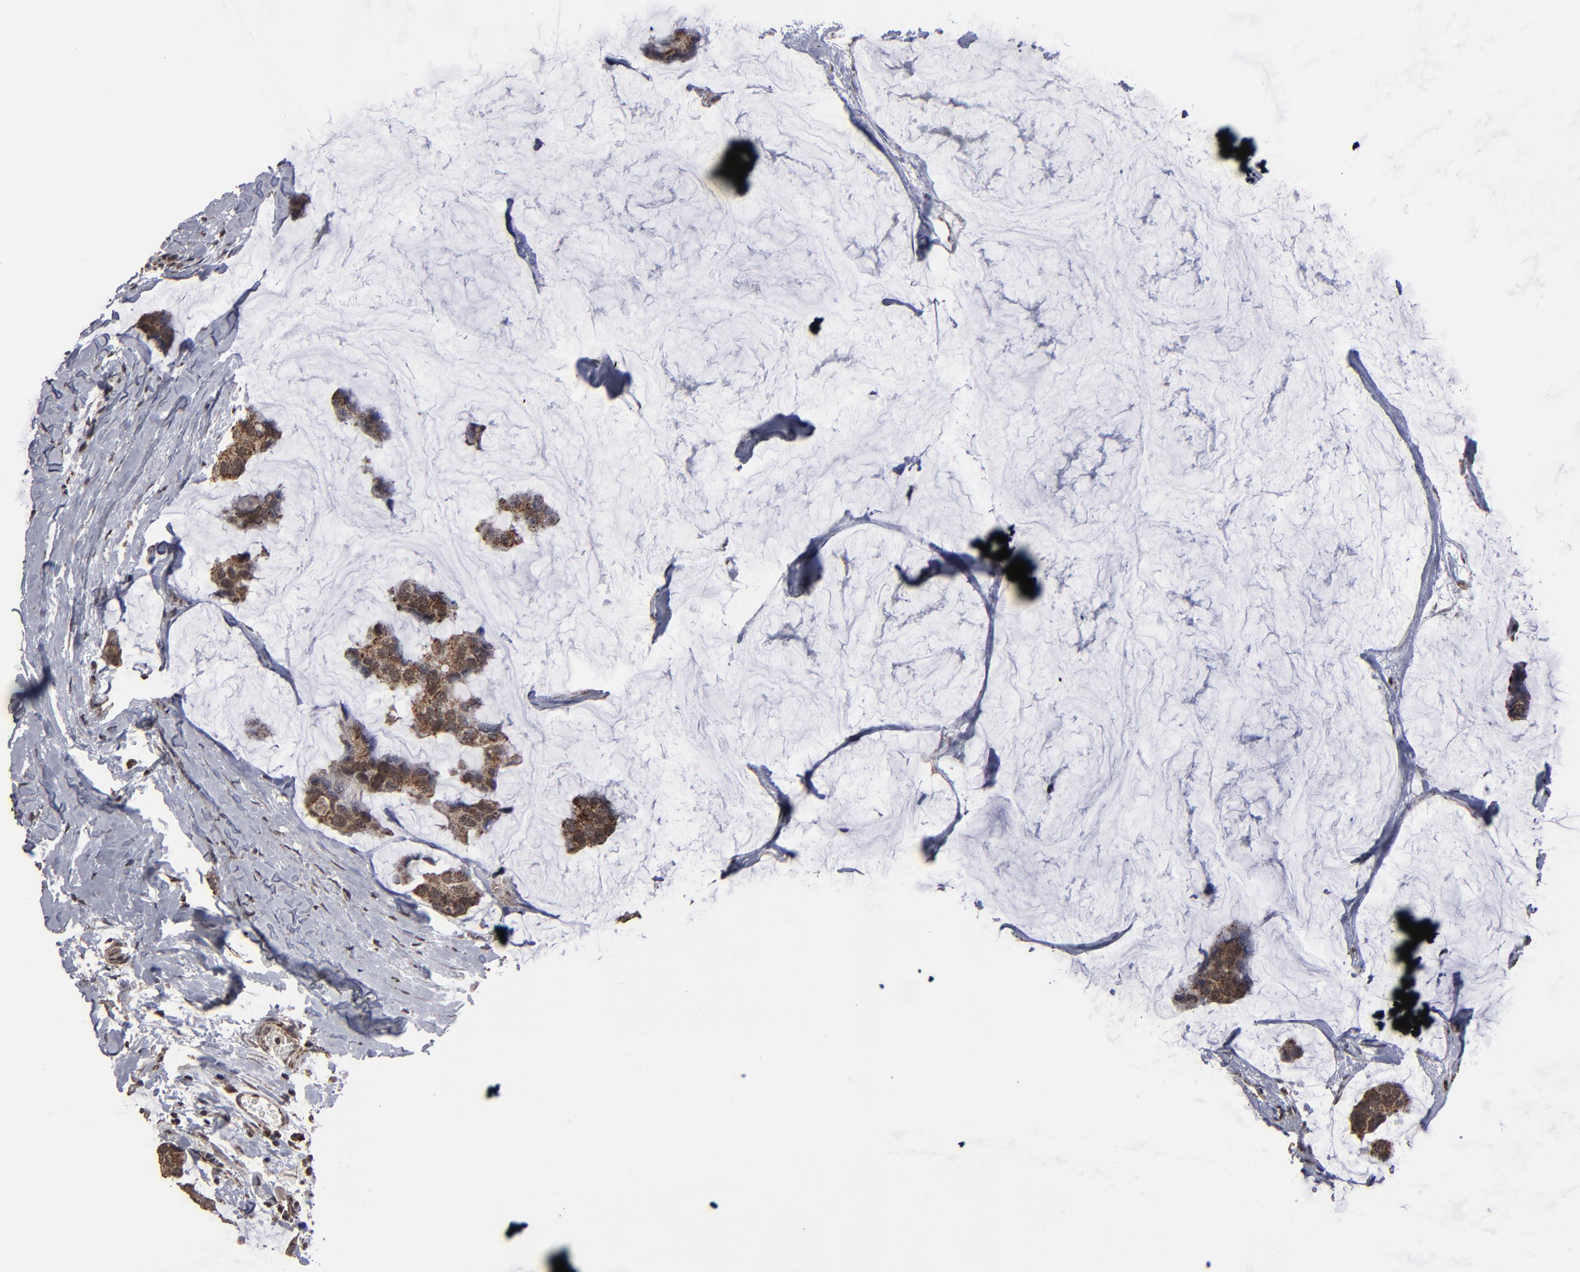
{"staining": {"intensity": "strong", "quantity": ">75%", "location": "cytoplasmic/membranous"}, "tissue": "breast cancer", "cell_type": "Tumor cells", "image_type": "cancer", "snomed": [{"axis": "morphology", "description": "Normal tissue, NOS"}, {"axis": "morphology", "description": "Duct carcinoma"}, {"axis": "topography", "description": "Breast"}], "caption": "Immunohistochemistry (DAB (3,3'-diaminobenzidine)) staining of breast cancer (intraductal carcinoma) reveals strong cytoplasmic/membranous protein staining in about >75% of tumor cells.", "gene": "BNIP3", "patient": {"sex": "female", "age": 50}}